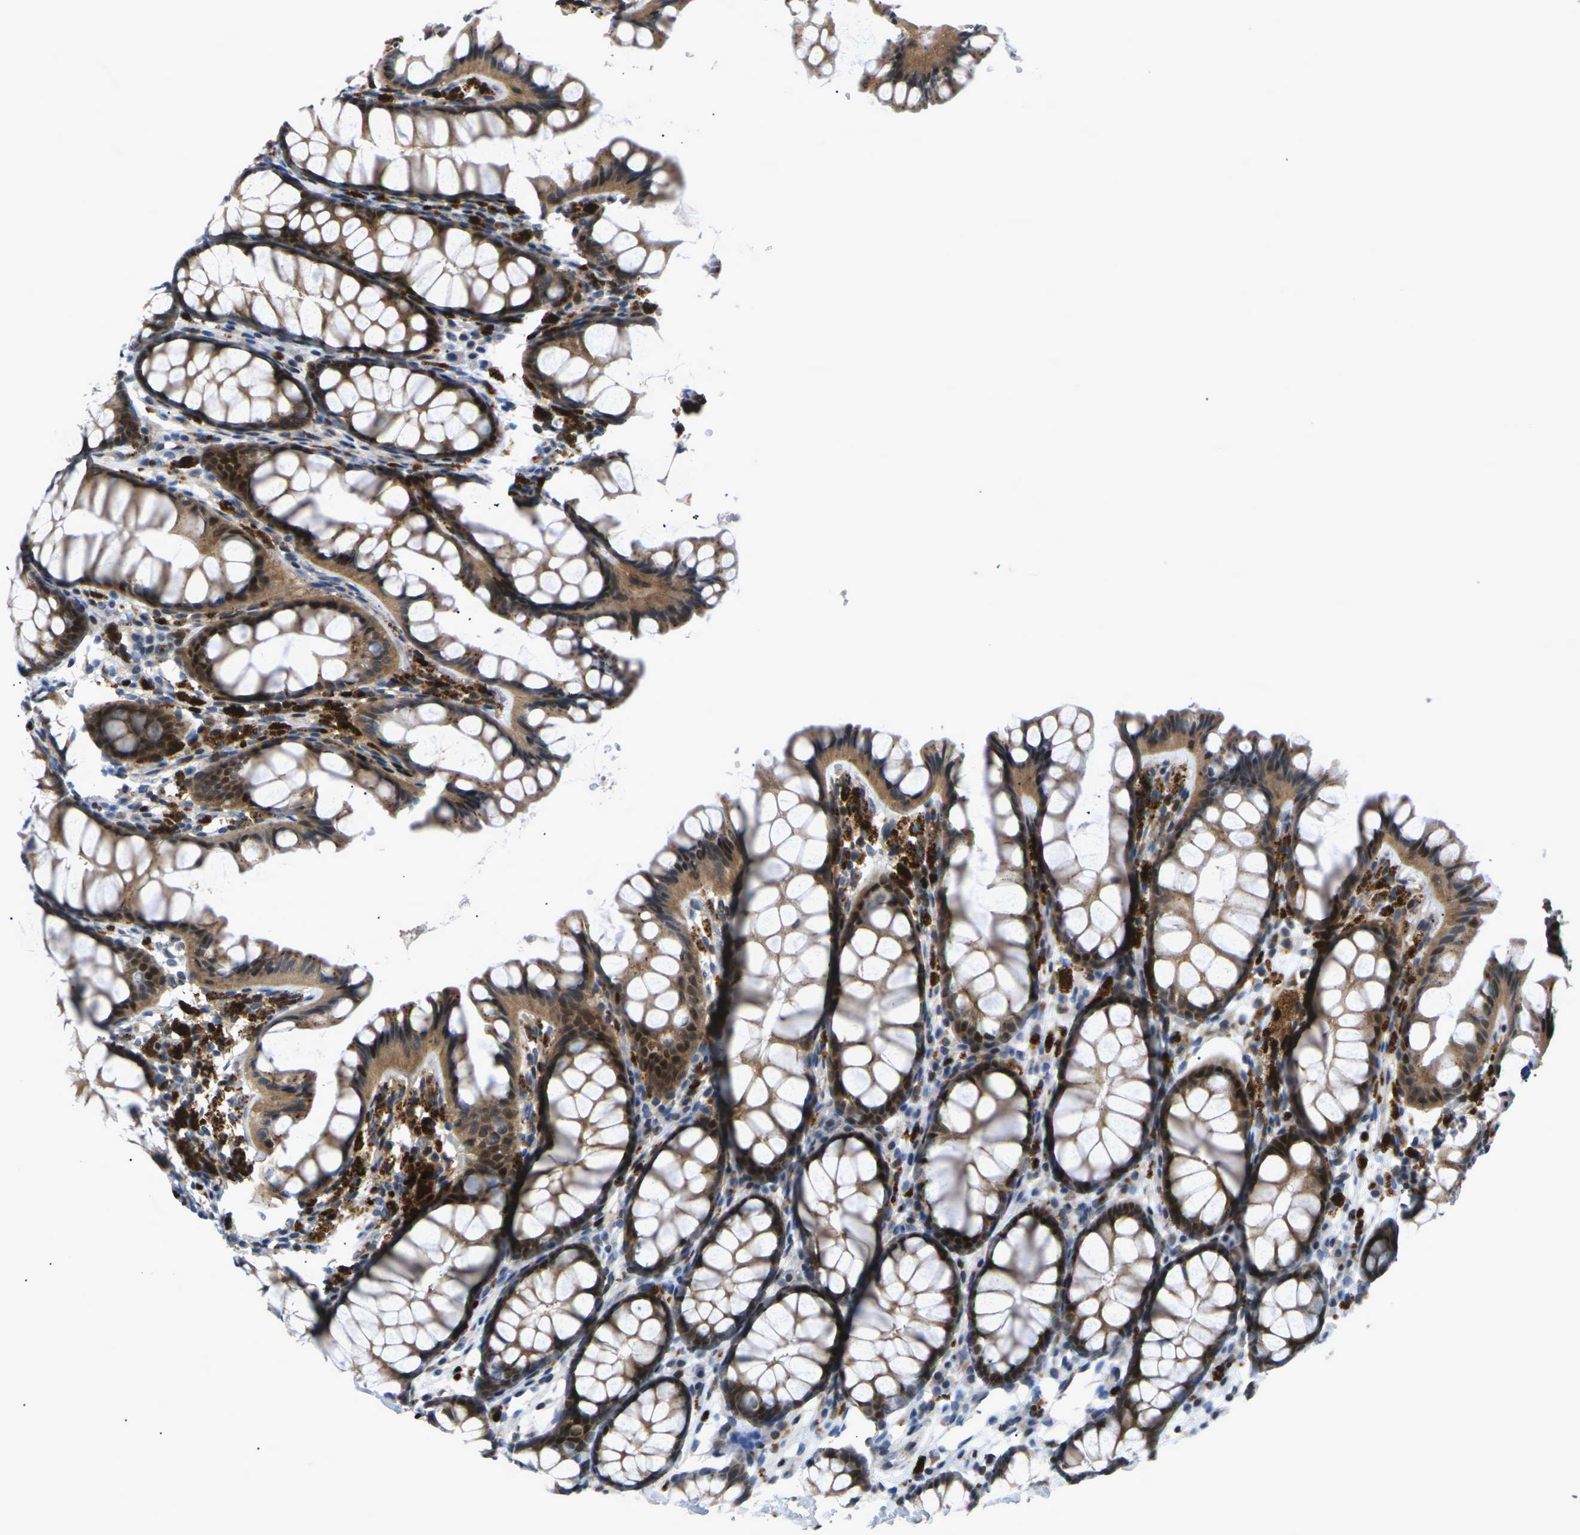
{"staining": {"intensity": "negative", "quantity": "none", "location": "none"}, "tissue": "colon", "cell_type": "Endothelial cells", "image_type": "normal", "snomed": [{"axis": "morphology", "description": "Normal tissue, NOS"}, {"axis": "topography", "description": "Colon"}], "caption": "An IHC photomicrograph of normal colon is shown. There is no staining in endothelial cells of colon.", "gene": "RPS6KA3", "patient": {"sex": "female", "age": 55}}